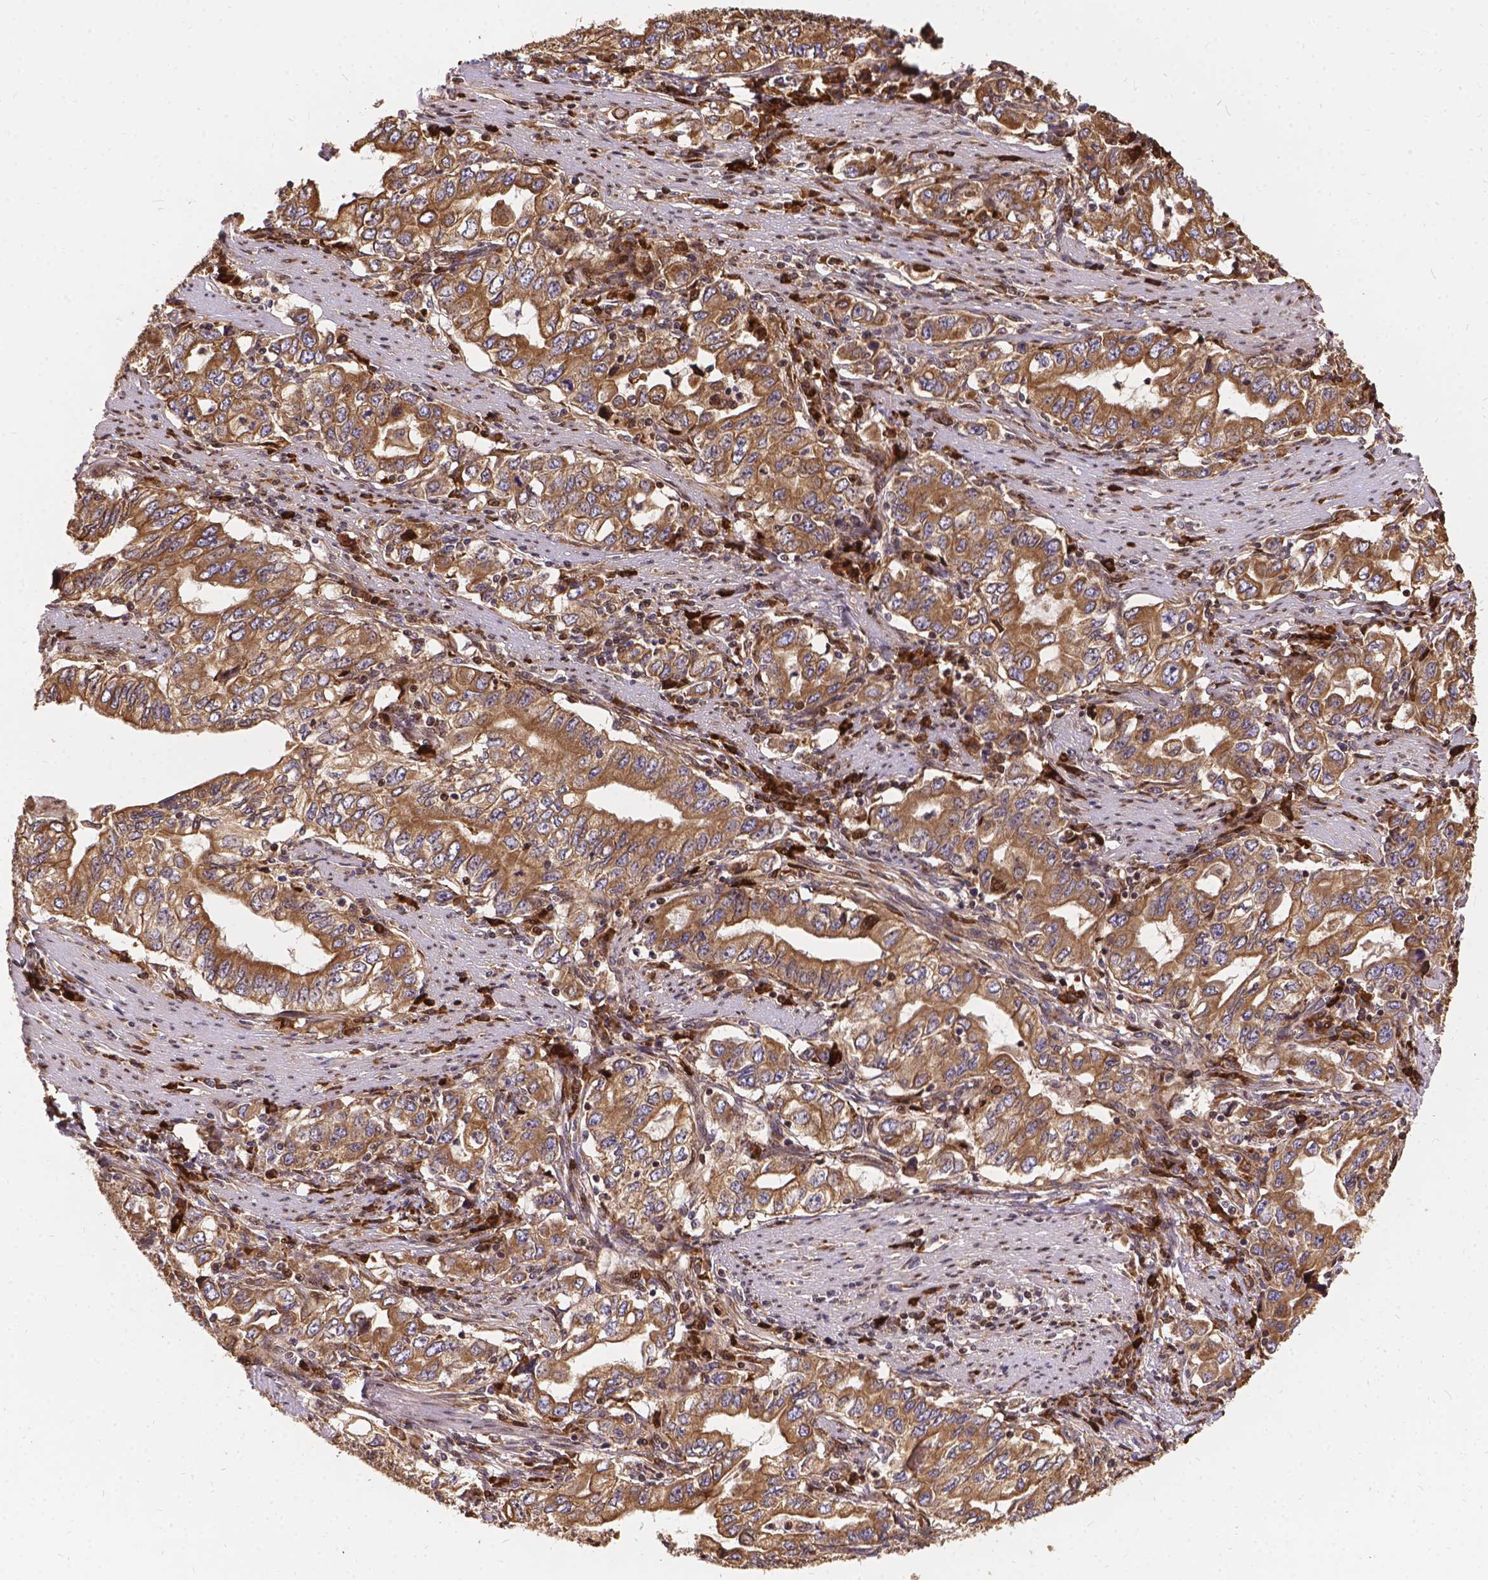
{"staining": {"intensity": "weak", "quantity": ">75%", "location": "cytoplasmic/membranous"}, "tissue": "stomach cancer", "cell_type": "Tumor cells", "image_type": "cancer", "snomed": [{"axis": "morphology", "description": "Adenocarcinoma, NOS"}, {"axis": "topography", "description": "Stomach, lower"}], "caption": "This is a photomicrograph of immunohistochemistry staining of stomach cancer, which shows weak expression in the cytoplasmic/membranous of tumor cells.", "gene": "DENND6A", "patient": {"sex": "female", "age": 72}}